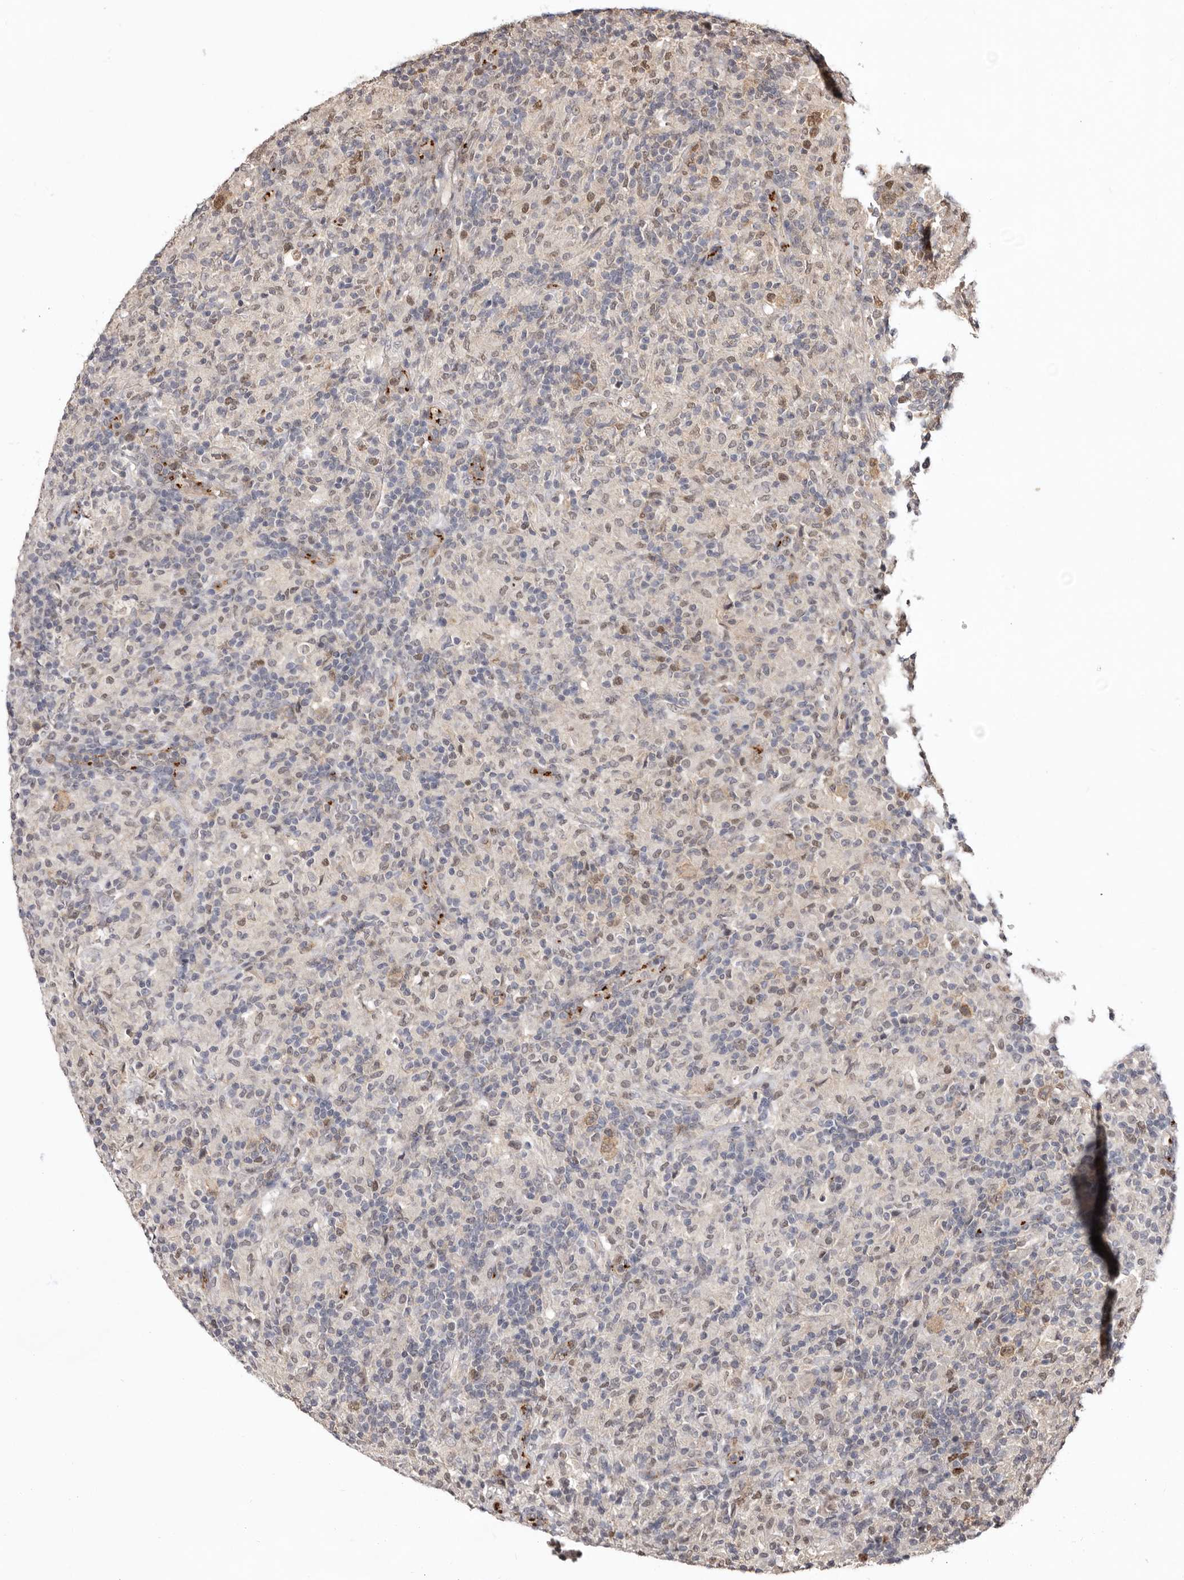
{"staining": {"intensity": "moderate", "quantity": ">75%", "location": "nuclear"}, "tissue": "lymphoma", "cell_type": "Tumor cells", "image_type": "cancer", "snomed": [{"axis": "morphology", "description": "Hodgkin's disease, NOS"}, {"axis": "topography", "description": "Lymph node"}], "caption": "Protein staining by immunohistochemistry (IHC) exhibits moderate nuclear expression in about >75% of tumor cells in lymphoma. The staining was performed using DAB (3,3'-diaminobenzidine) to visualize the protein expression in brown, while the nuclei were stained in blue with hematoxylin (Magnification: 20x).", "gene": "NOTCH1", "patient": {"sex": "male", "age": 70}}